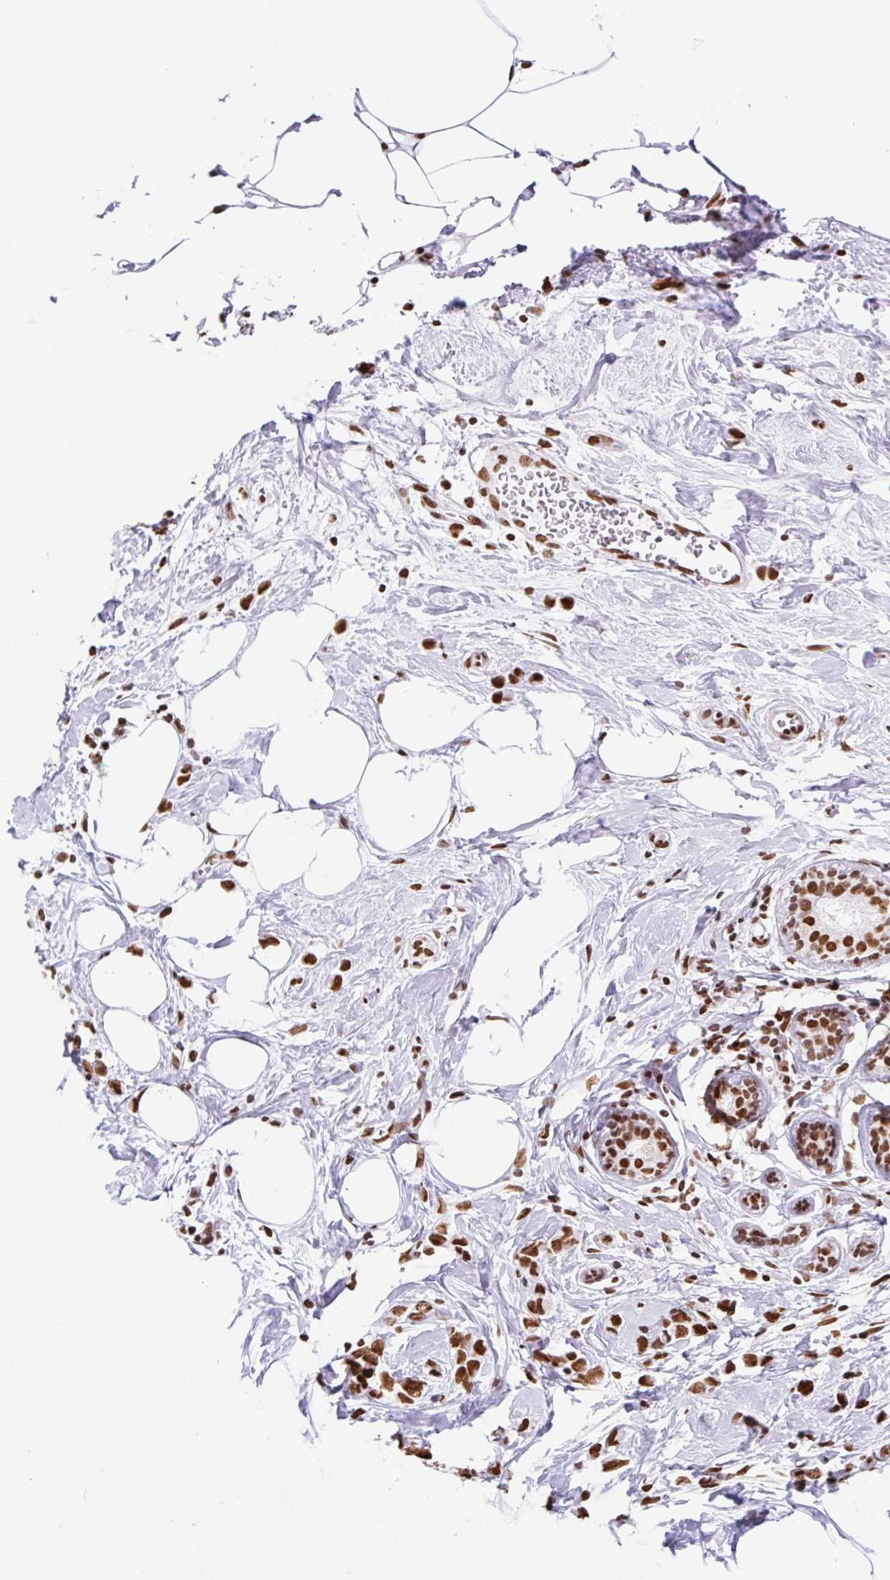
{"staining": {"intensity": "moderate", "quantity": ">75%", "location": "nuclear"}, "tissue": "breast cancer", "cell_type": "Tumor cells", "image_type": "cancer", "snomed": [{"axis": "morphology", "description": "Duct carcinoma"}, {"axis": "topography", "description": "Breast"}], "caption": "Tumor cells reveal moderate nuclear staining in approximately >75% of cells in infiltrating ductal carcinoma (breast).", "gene": "KHDRBS1", "patient": {"sex": "female", "age": 80}}